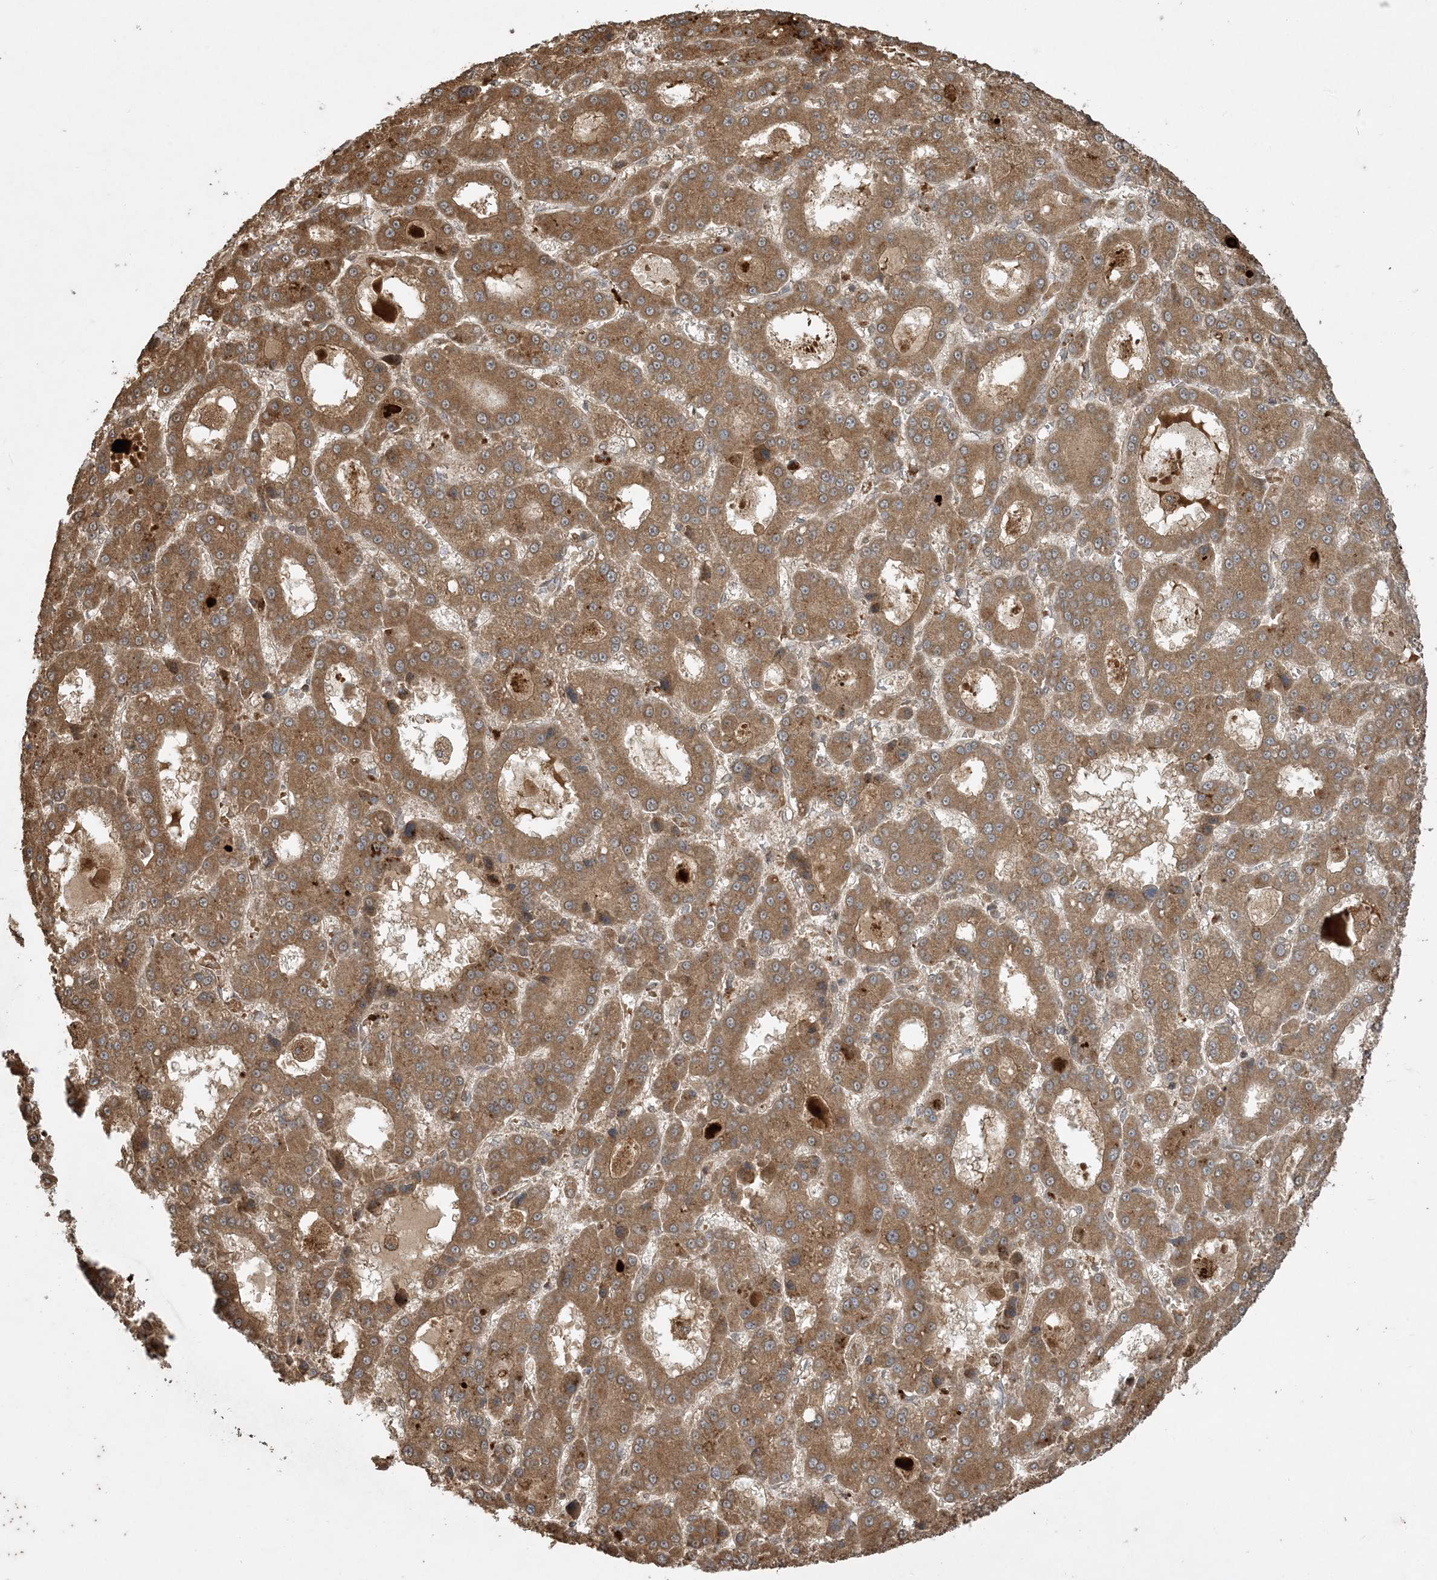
{"staining": {"intensity": "moderate", "quantity": ">75%", "location": "cytoplasmic/membranous"}, "tissue": "liver cancer", "cell_type": "Tumor cells", "image_type": "cancer", "snomed": [{"axis": "morphology", "description": "Carcinoma, Hepatocellular, NOS"}, {"axis": "topography", "description": "Liver"}], "caption": "Immunohistochemistry (IHC) staining of hepatocellular carcinoma (liver), which shows medium levels of moderate cytoplasmic/membranous positivity in about >75% of tumor cells indicating moderate cytoplasmic/membranous protein expression. The staining was performed using DAB (brown) for protein detection and nuclei were counterstained in hematoxylin (blue).", "gene": "EFCAB8", "patient": {"sex": "male", "age": 70}}